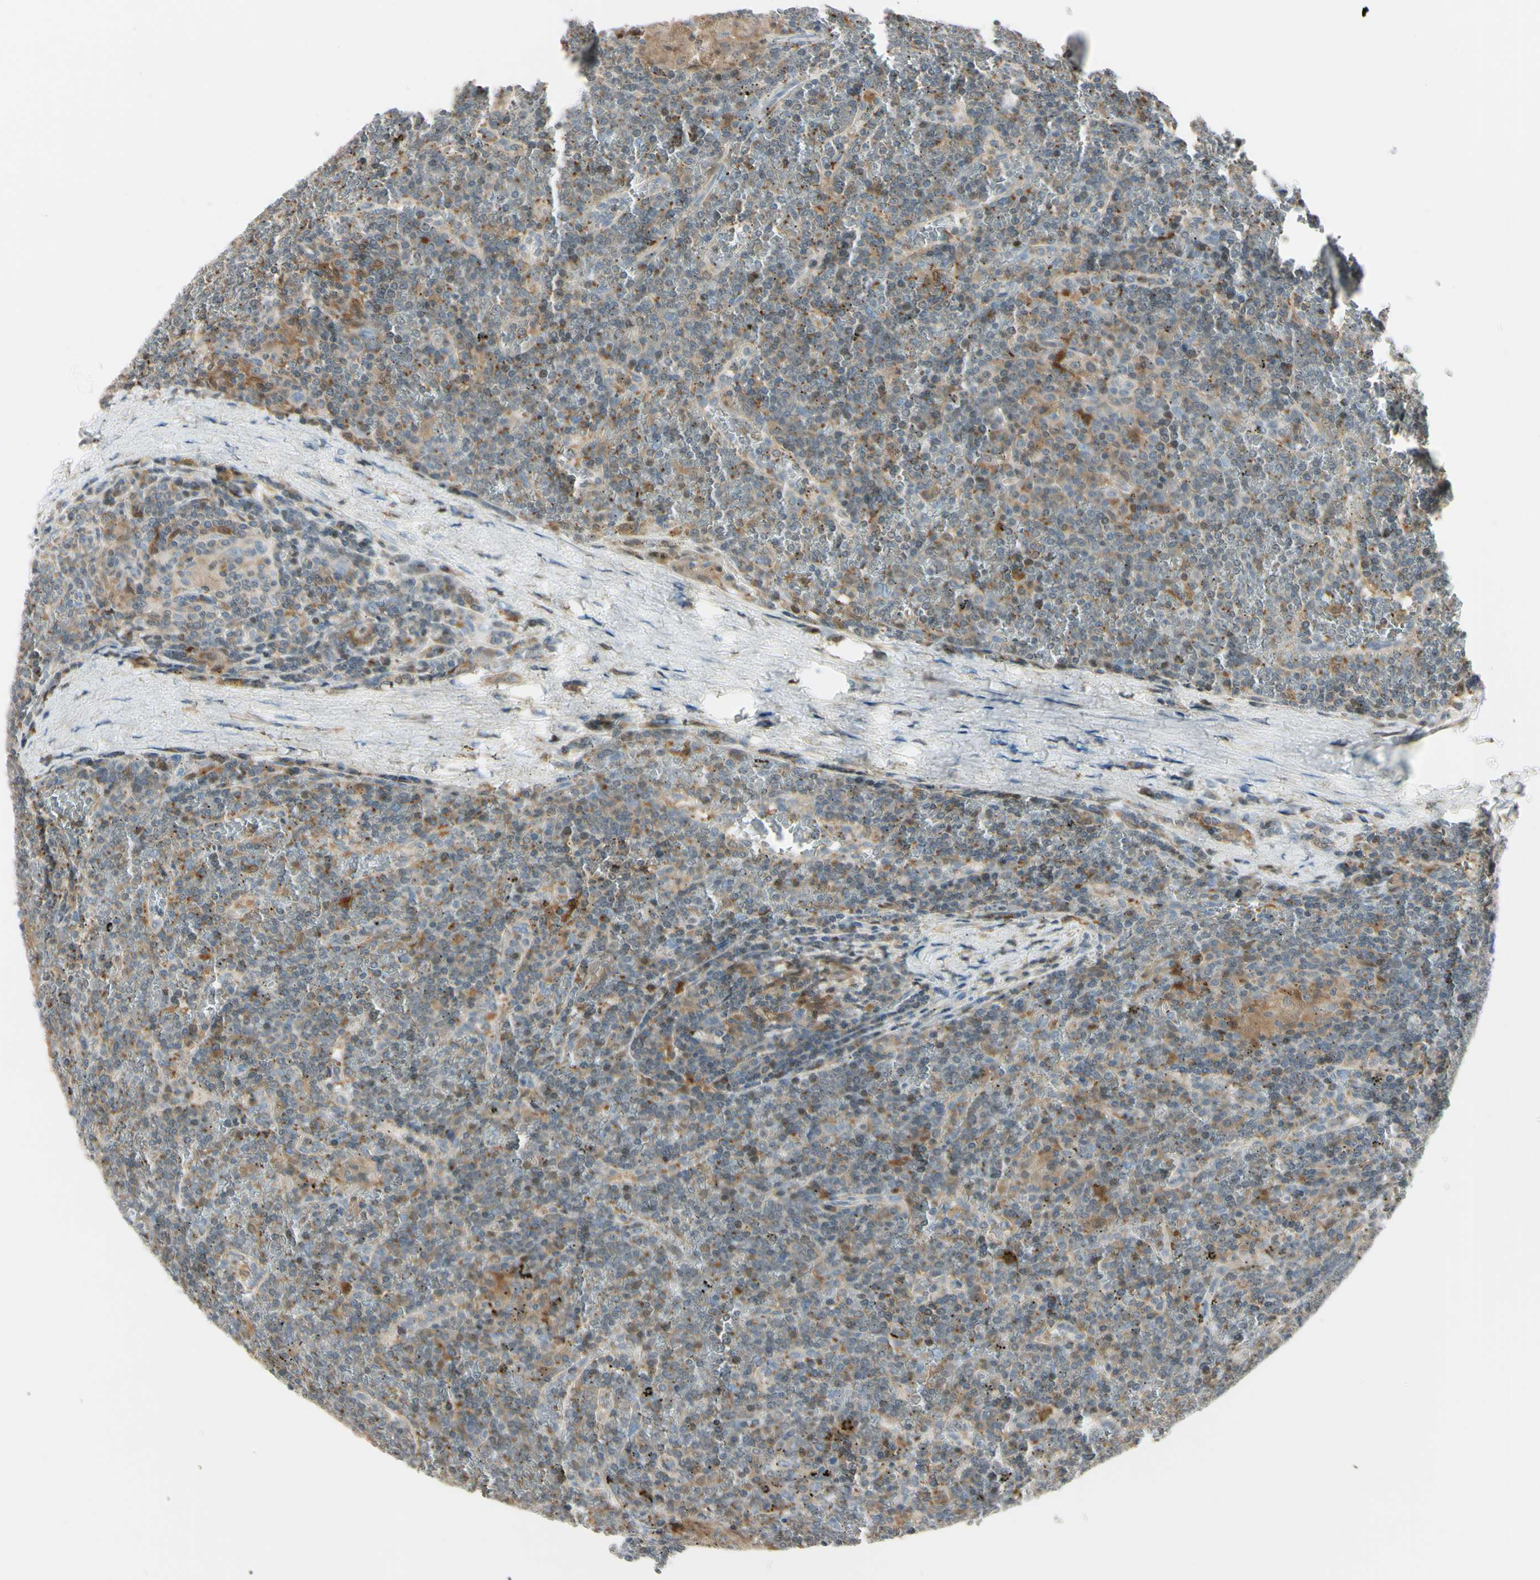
{"staining": {"intensity": "weak", "quantity": "25%-75%", "location": "cytoplasmic/membranous"}, "tissue": "lymphoma", "cell_type": "Tumor cells", "image_type": "cancer", "snomed": [{"axis": "morphology", "description": "Malignant lymphoma, non-Hodgkin's type, Low grade"}, {"axis": "topography", "description": "Spleen"}], "caption": "Lymphoma stained for a protein (brown) reveals weak cytoplasmic/membranous positive expression in about 25%-75% of tumor cells.", "gene": "CYRIB", "patient": {"sex": "female", "age": 19}}